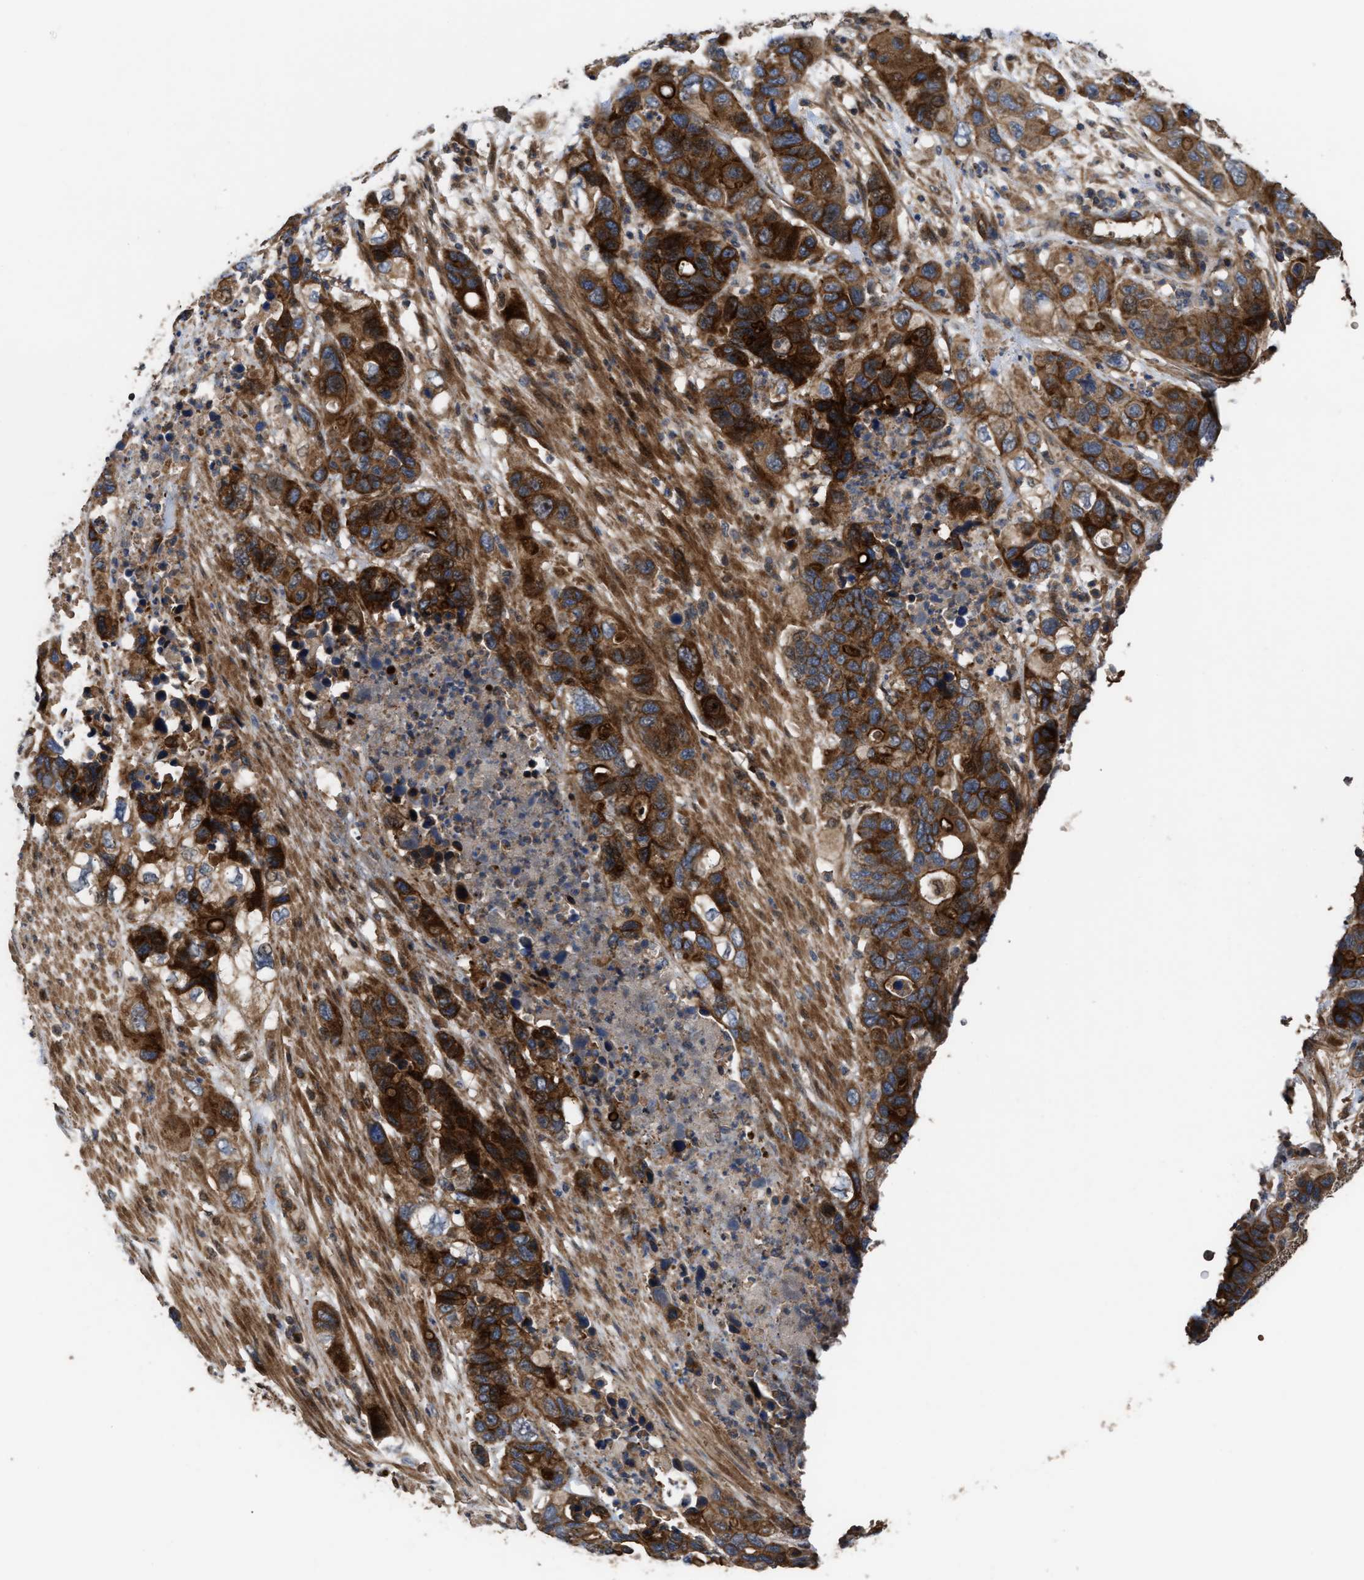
{"staining": {"intensity": "strong", "quantity": ">75%", "location": "cytoplasmic/membranous"}, "tissue": "pancreatic cancer", "cell_type": "Tumor cells", "image_type": "cancer", "snomed": [{"axis": "morphology", "description": "Adenocarcinoma, NOS"}, {"axis": "topography", "description": "Pancreas"}], "caption": "High-power microscopy captured an IHC histopathology image of pancreatic cancer, revealing strong cytoplasmic/membranous staining in approximately >75% of tumor cells. The protein is stained brown, and the nuclei are stained in blue (DAB IHC with brightfield microscopy, high magnification).", "gene": "STAU1", "patient": {"sex": "female", "age": 71}}